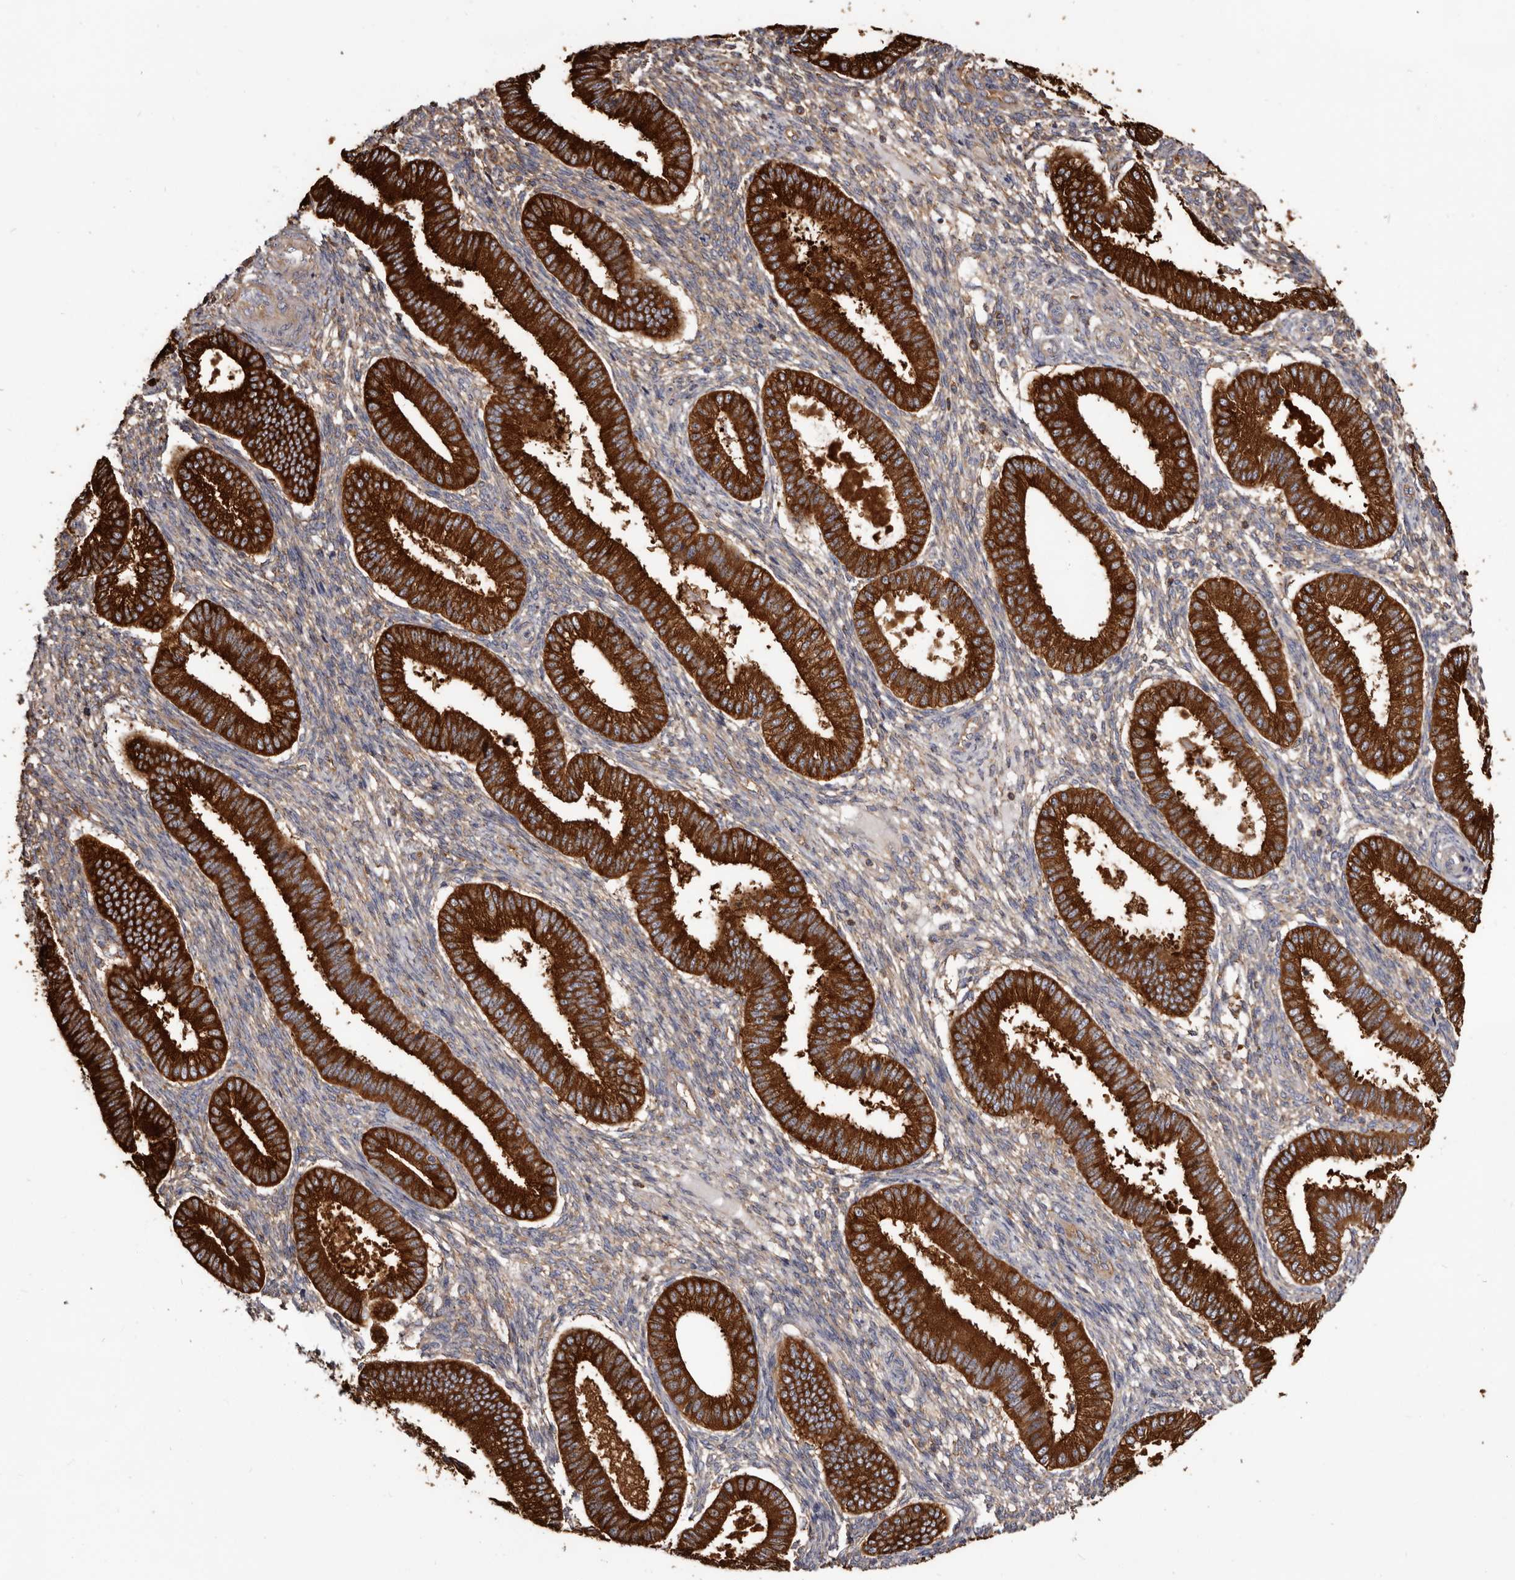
{"staining": {"intensity": "moderate", "quantity": "25%-75%", "location": "cytoplasmic/membranous"}, "tissue": "endometrium", "cell_type": "Cells in endometrial stroma", "image_type": "normal", "snomed": [{"axis": "morphology", "description": "Normal tissue, NOS"}, {"axis": "topography", "description": "Endometrium"}], "caption": "A brown stain shows moderate cytoplasmic/membranous staining of a protein in cells in endometrial stroma of benign human endometrium. The staining was performed using DAB, with brown indicating positive protein expression. Nuclei are stained blue with hematoxylin.", "gene": "TPD52", "patient": {"sex": "female", "age": 39}}